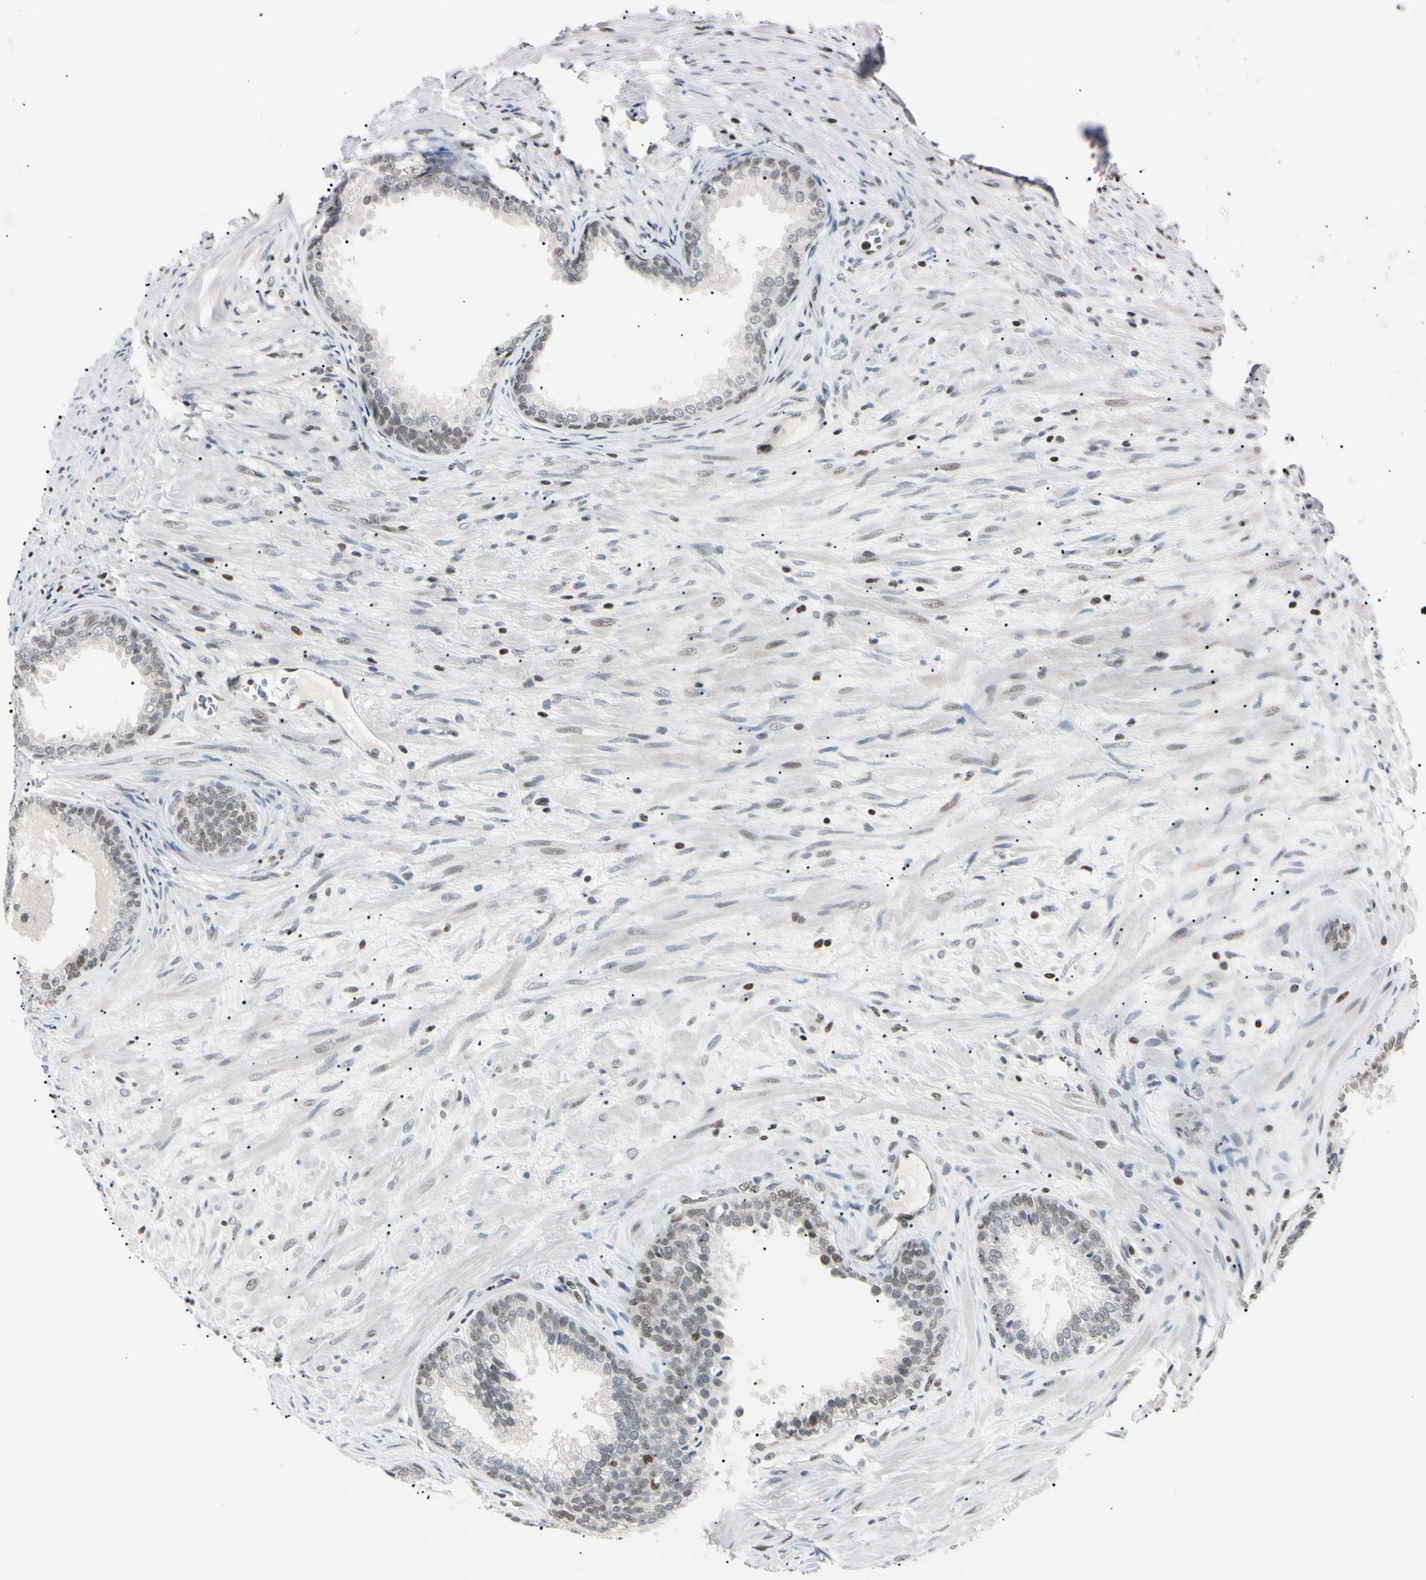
{"staining": {"intensity": "weak", "quantity": "25%-75%", "location": "nuclear"}, "tissue": "prostate", "cell_type": "Glandular cells", "image_type": "normal", "snomed": [{"axis": "morphology", "description": "Normal tissue, NOS"}, {"axis": "topography", "description": "Prostate"}], "caption": "DAB immunohistochemical staining of normal prostate exhibits weak nuclear protein expression in about 25%-75% of glandular cells.", "gene": "C1orf174", "patient": {"sex": "male", "age": 76}}